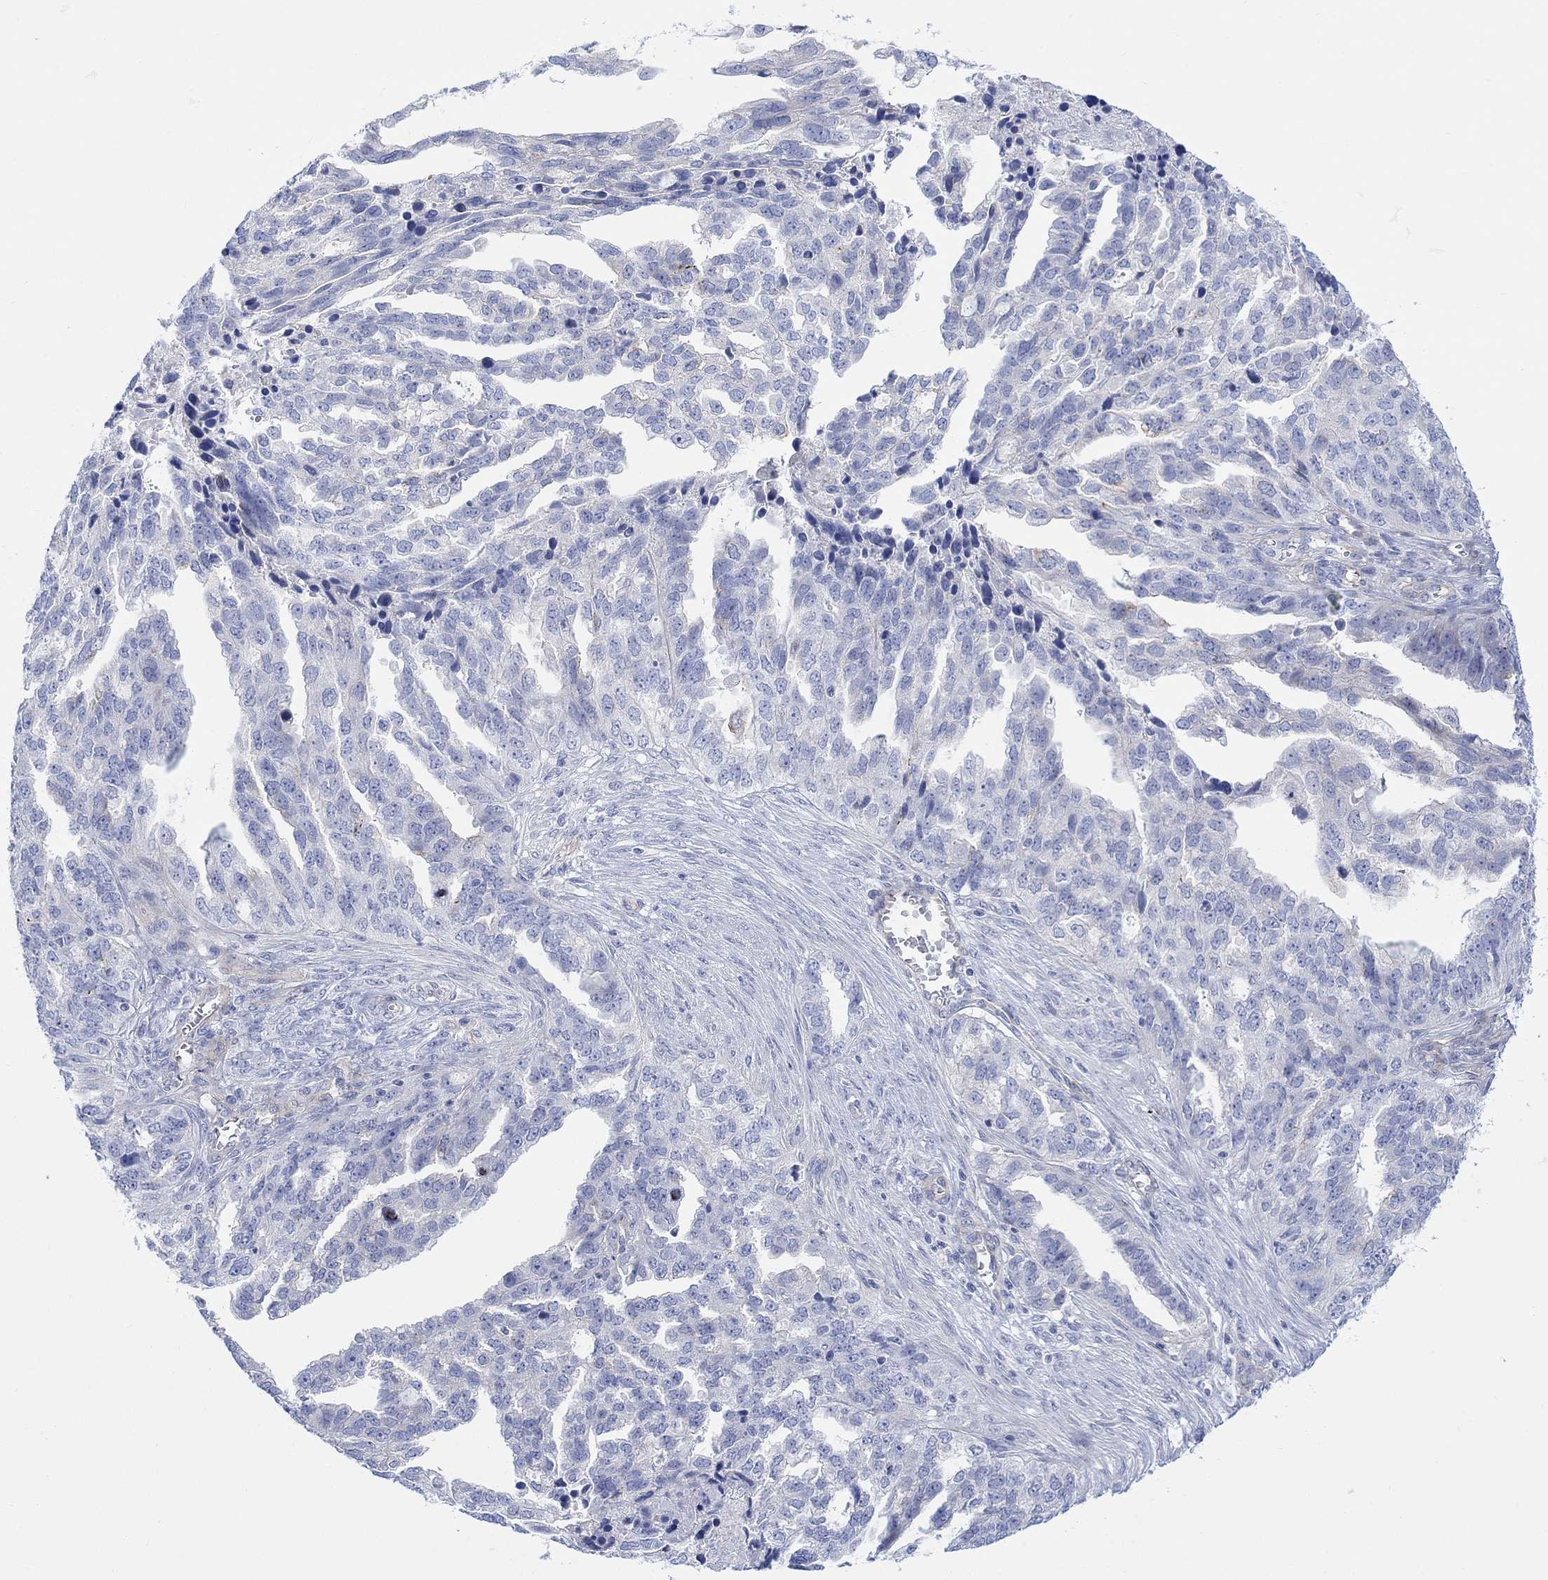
{"staining": {"intensity": "negative", "quantity": "none", "location": "none"}, "tissue": "ovarian cancer", "cell_type": "Tumor cells", "image_type": "cancer", "snomed": [{"axis": "morphology", "description": "Cystadenocarcinoma, serous, NOS"}, {"axis": "topography", "description": "Ovary"}], "caption": "Immunohistochemistry of human ovarian serous cystadenocarcinoma shows no expression in tumor cells.", "gene": "TLDC2", "patient": {"sex": "female", "age": 51}}